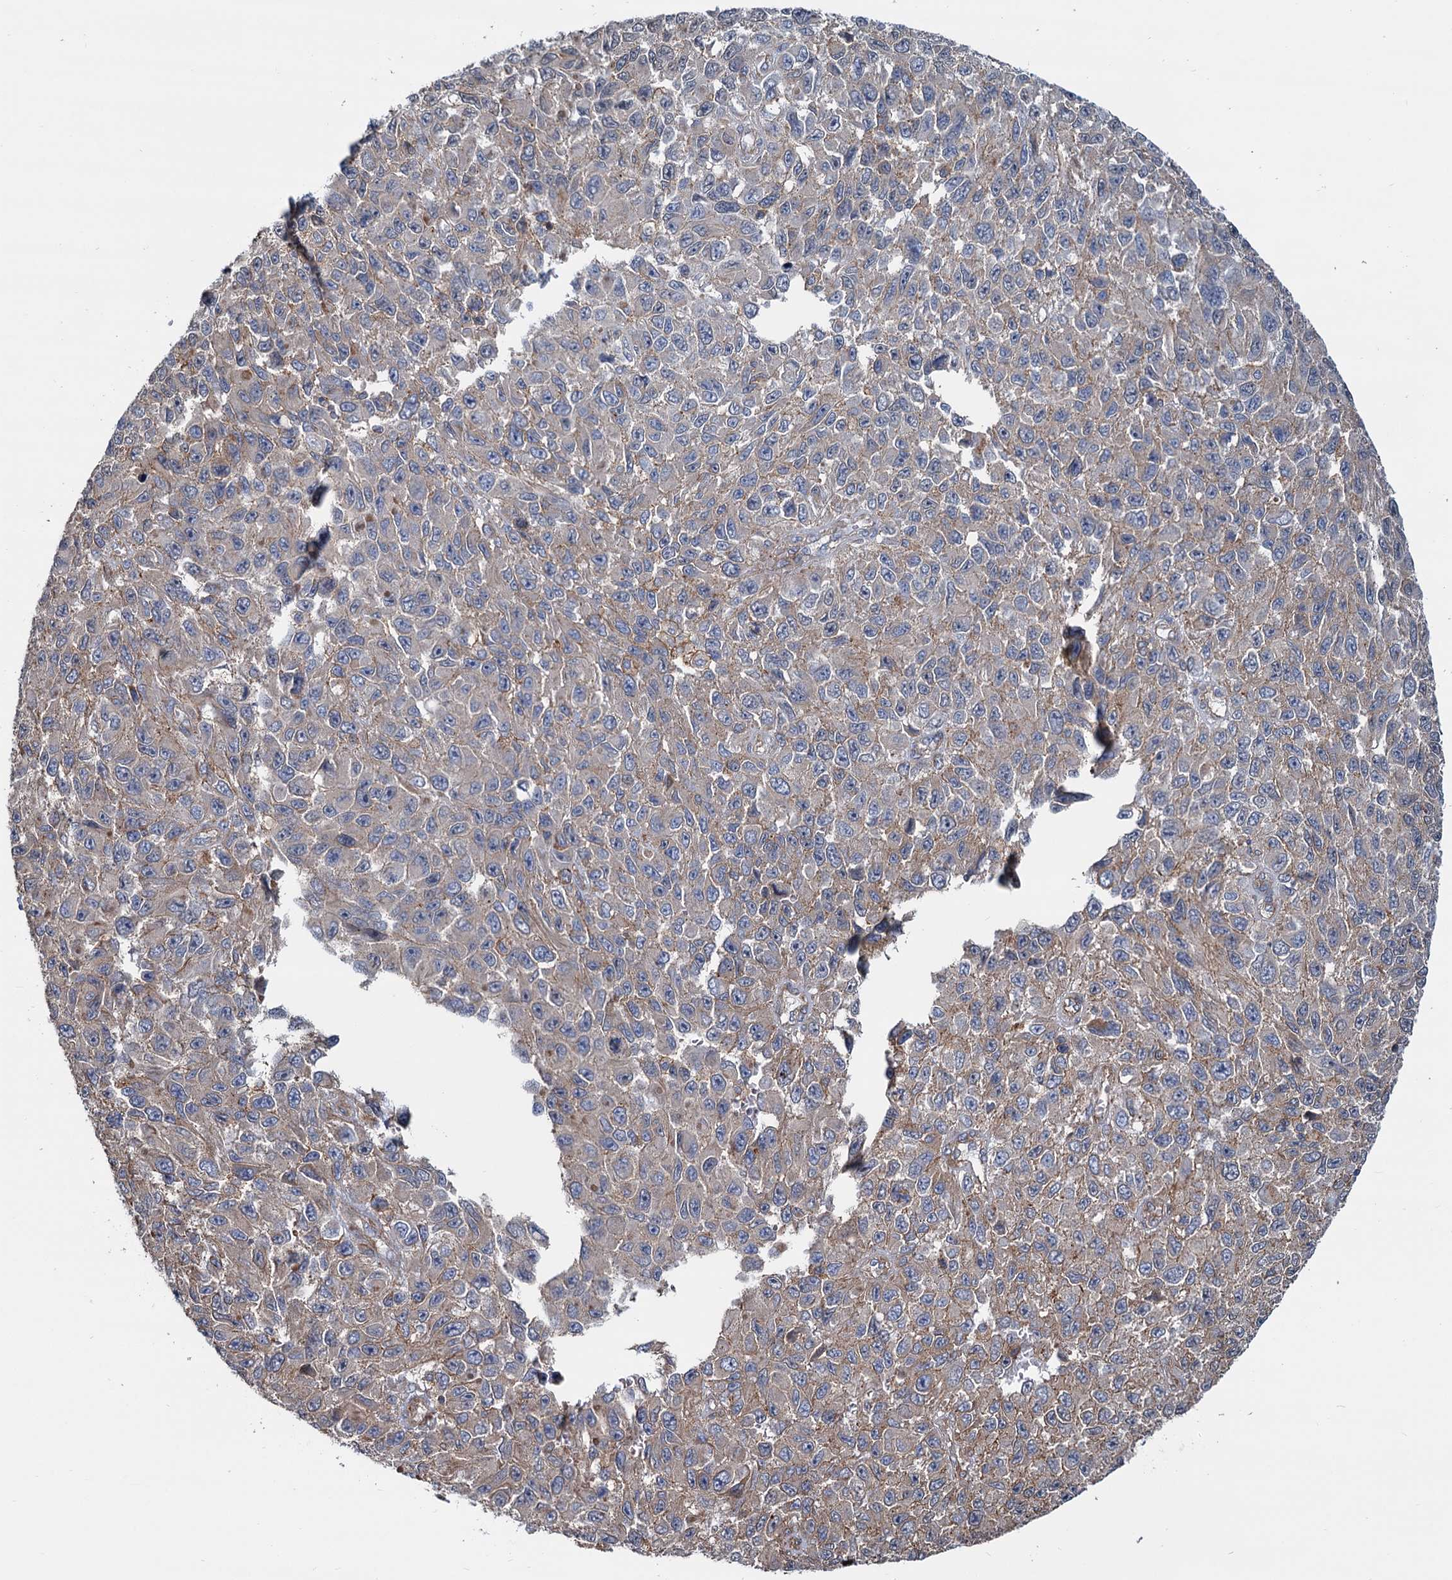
{"staining": {"intensity": "weak", "quantity": "25%-75%", "location": "cytoplasmic/membranous"}, "tissue": "melanoma", "cell_type": "Tumor cells", "image_type": "cancer", "snomed": [{"axis": "morphology", "description": "Normal tissue, NOS"}, {"axis": "morphology", "description": "Malignant melanoma, NOS"}, {"axis": "topography", "description": "Skin"}], "caption": "Malignant melanoma tissue demonstrates weak cytoplasmic/membranous staining in approximately 25%-75% of tumor cells Nuclei are stained in blue.", "gene": "PSEN1", "patient": {"sex": "female", "age": 96}}